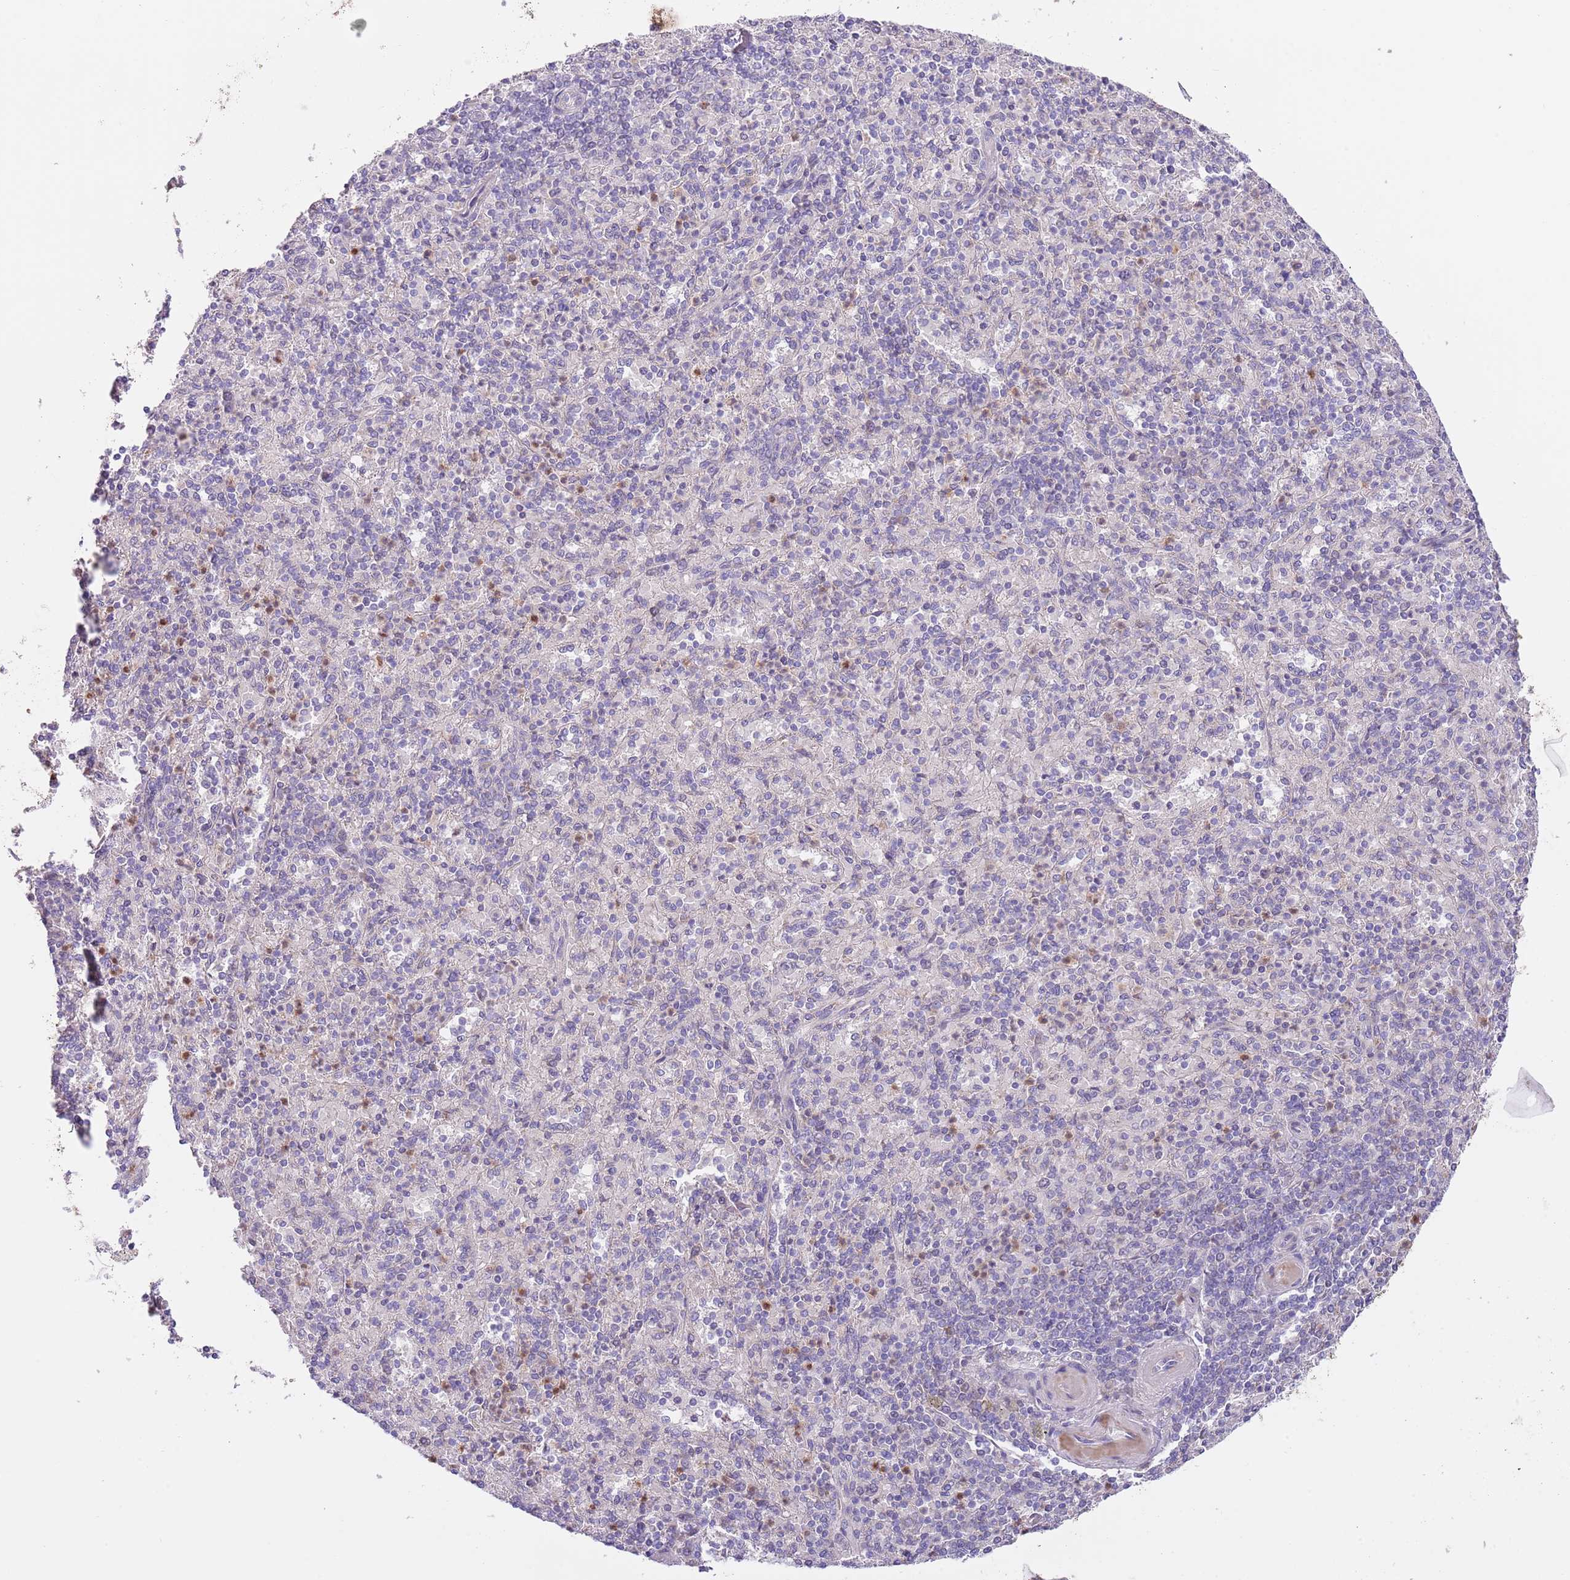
{"staining": {"intensity": "negative", "quantity": "none", "location": "none"}, "tissue": "spleen", "cell_type": "Cells in red pulp", "image_type": "normal", "snomed": [{"axis": "morphology", "description": "Normal tissue, NOS"}, {"axis": "topography", "description": "Spleen"}], "caption": "Spleen stained for a protein using immunohistochemistry shows no staining cells in red pulp.", "gene": "AP1S2", "patient": {"sex": "male", "age": 82}}